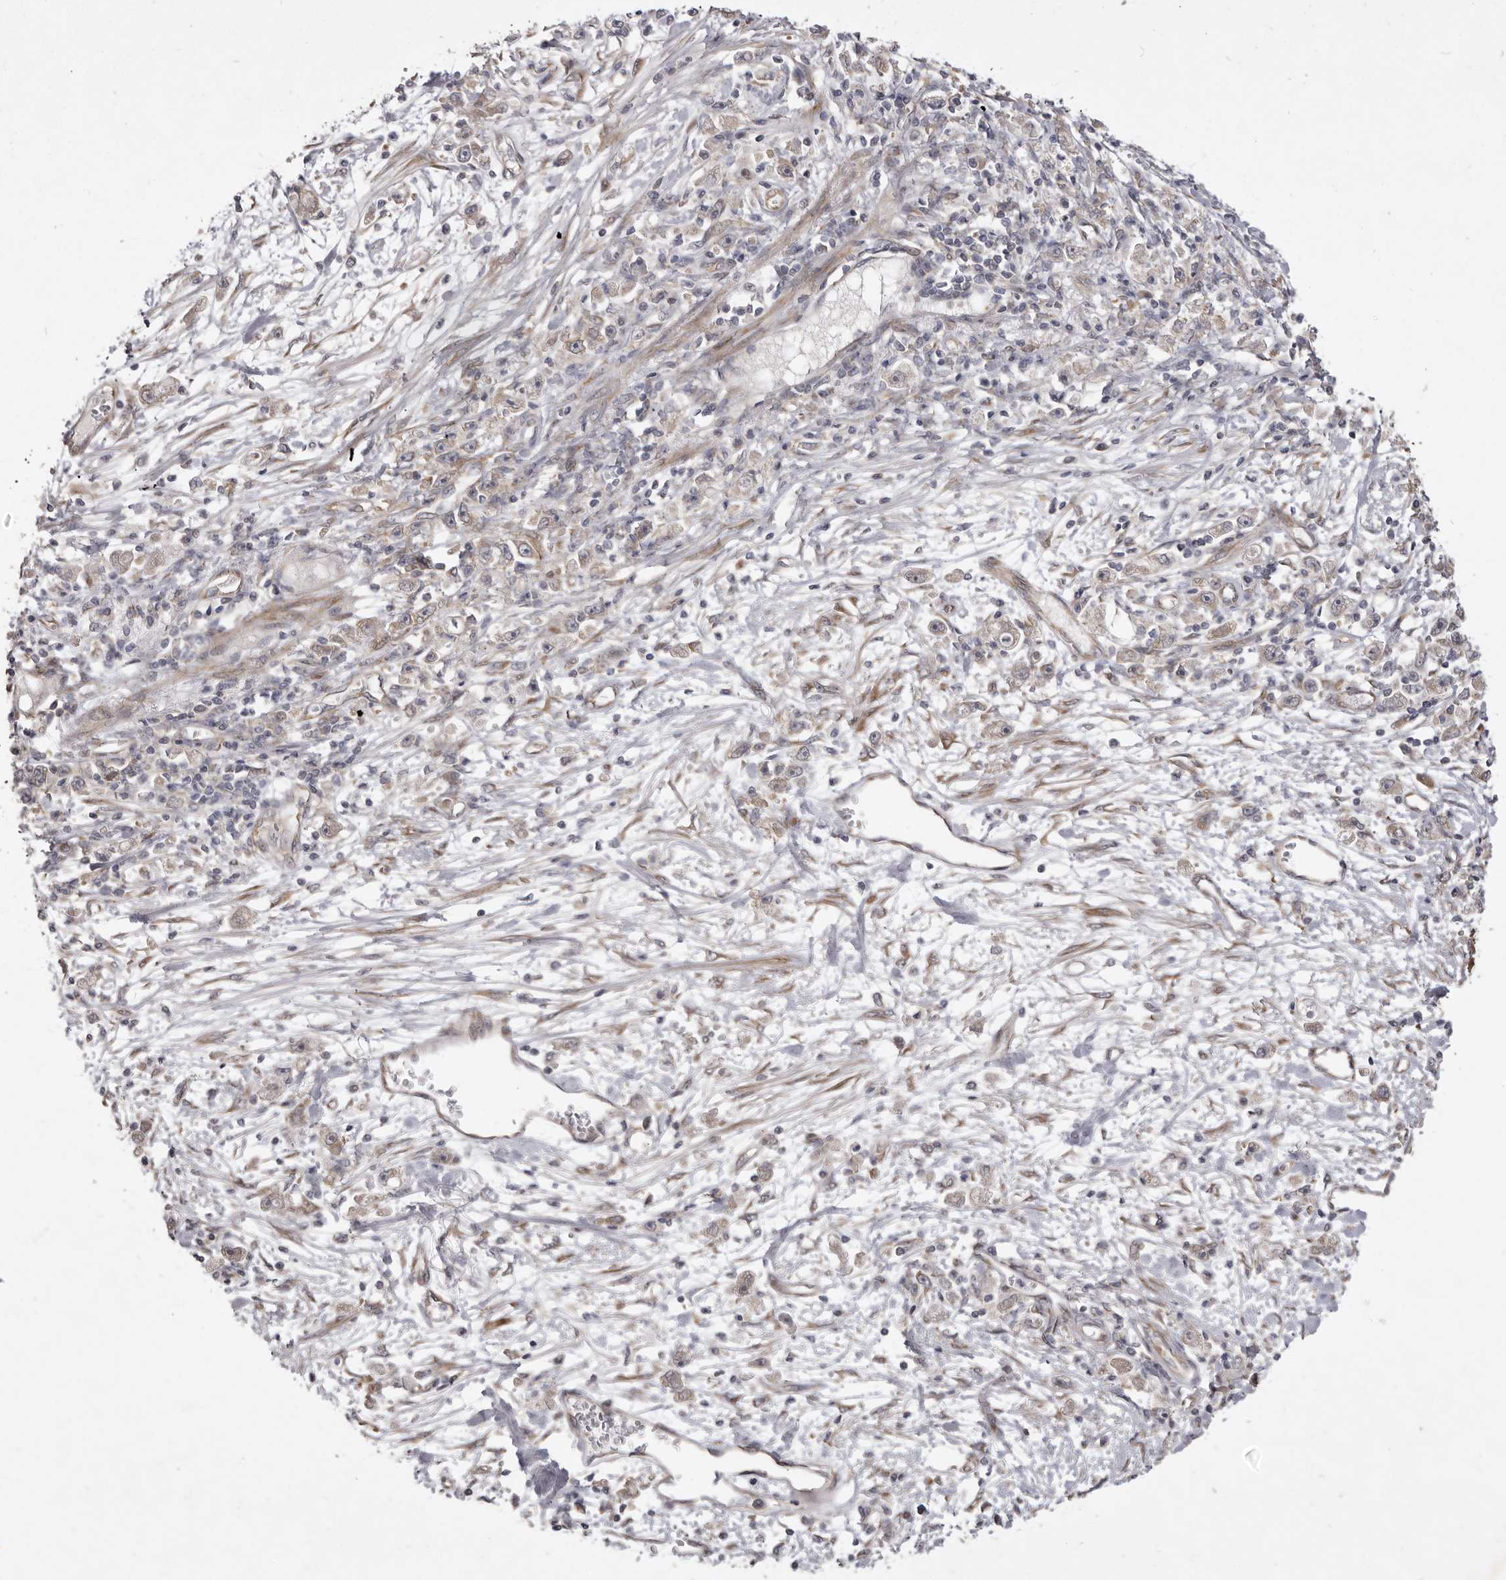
{"staining": {"intensity": "weak", "quantity": "25%-75%", "location": "cytoplasmic/membranous"}, "tissue": "stomach cancer", "cell_type": "Tumor cells", "image_type": "cancer", "snomed": [{"axis": "morphology", "description": "Adenocarcinoma, NOS"}, {"axis": "topography", "description": "Stomach"}], "caption": "Immunohistochemistry (DAB) staining of human adenocarcinoma (stomach) exhibits weak cytoplasmic/membranous protein staining in approximately 25%-75% of tumor cells.", "gene": "TBC1D8B", "patient": {"sex": "female", "age": 59}}